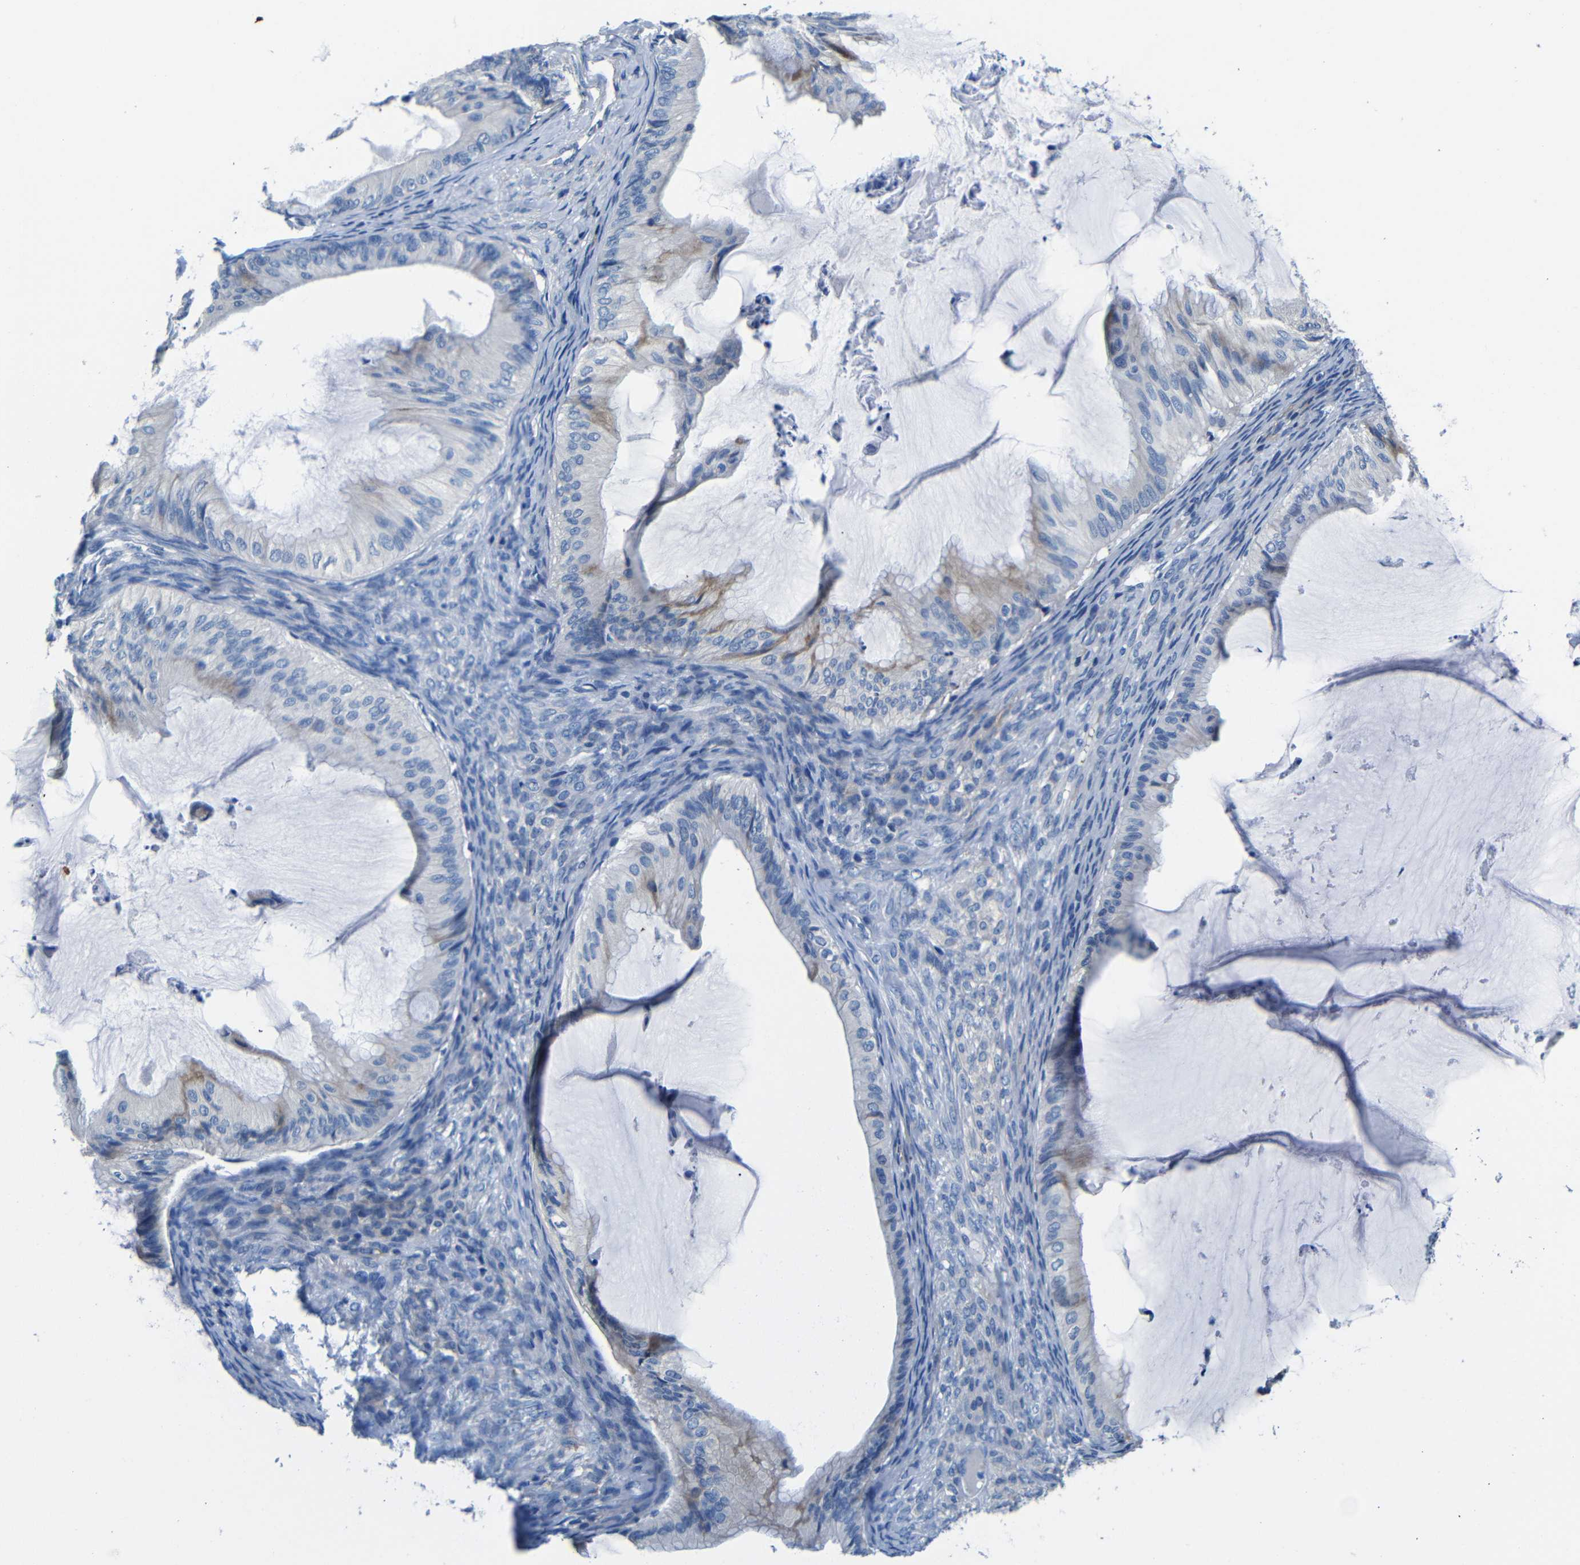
{"staining": {"intensity": "moderate", "quantity": "25%-75%", "location": "cytoplasmic/membranous"}, "tissue": "ovarian cancer", "cell_type": "Tumor cells", "image_type": "cancer", "snomed": [{"axis": "morphology", "description": "Cystadenocarcinoma, mucinous, NOS"}, {"axis": "topography", "description": "Ovary"}], "caption": "Mucinous cystadenocarcinoma (ovarian) stained for a protein (brown) reveals moderate cytoplasmic/membranous positive staining in about 25%-75% of tumor cells.", "gene": "TNFAIP1", "patient": {"sex": "female", "age": 61}}